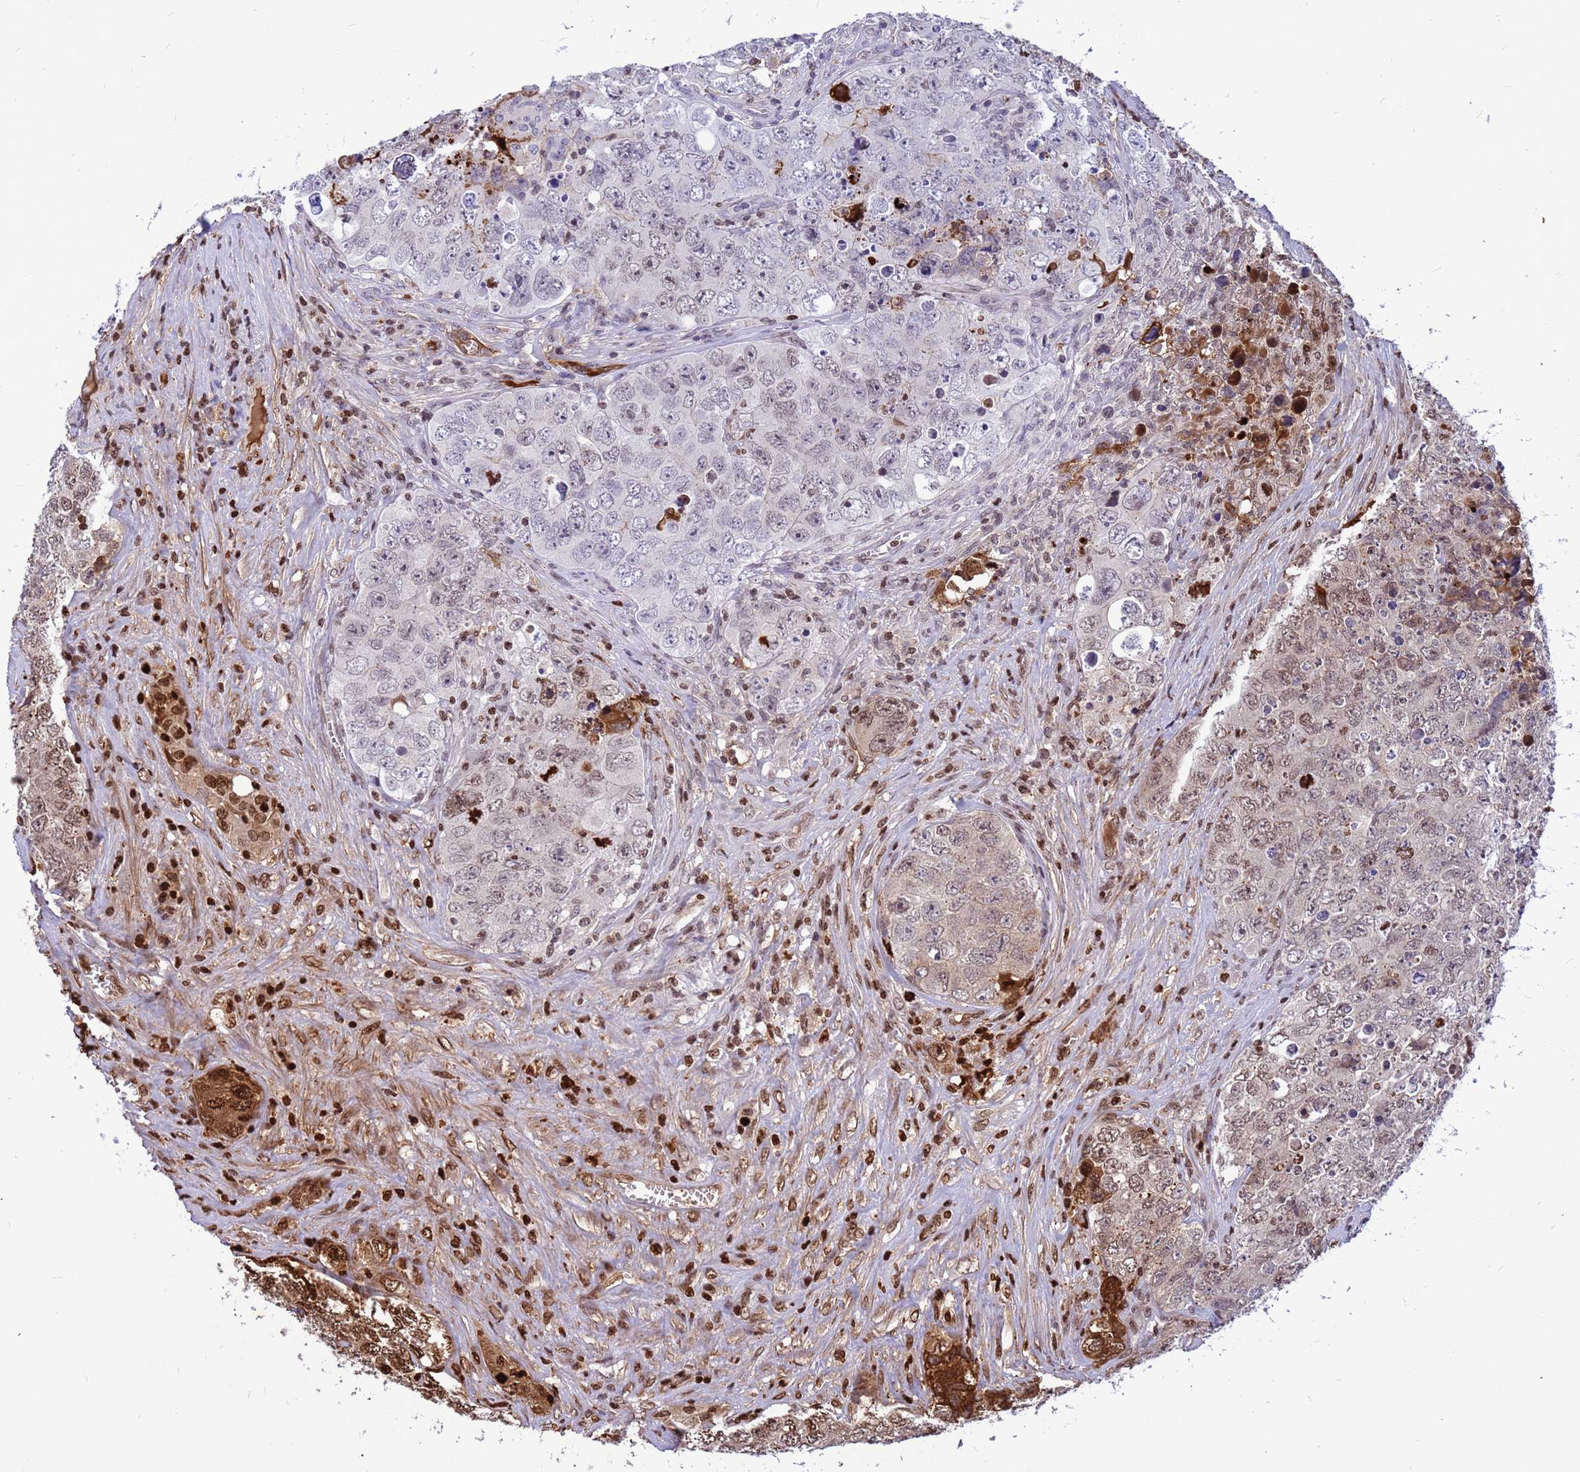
{"staining": {"intensity": "weak", "quantity": "<25%", "location": "nuclear"}, "tissue": "testis cancer", "cell_type": "Tumor cells", "image_type": "cancer", "snomed": [{"axis": "morphology", "description": "Seminoma, NOS"}, {"axis": "morphology", "description": "Carcinoma, Embryonal, NOS"}, {"axis": "topography", "description": "Testis"}], "caption": "IHC image of neoplastic tissue: human testis cancer (seminoma) stained with DAB displays no significant protein expression in tumor cells.", "gene": "ORM1", "patient": {"sex": "male", "age": 43}}